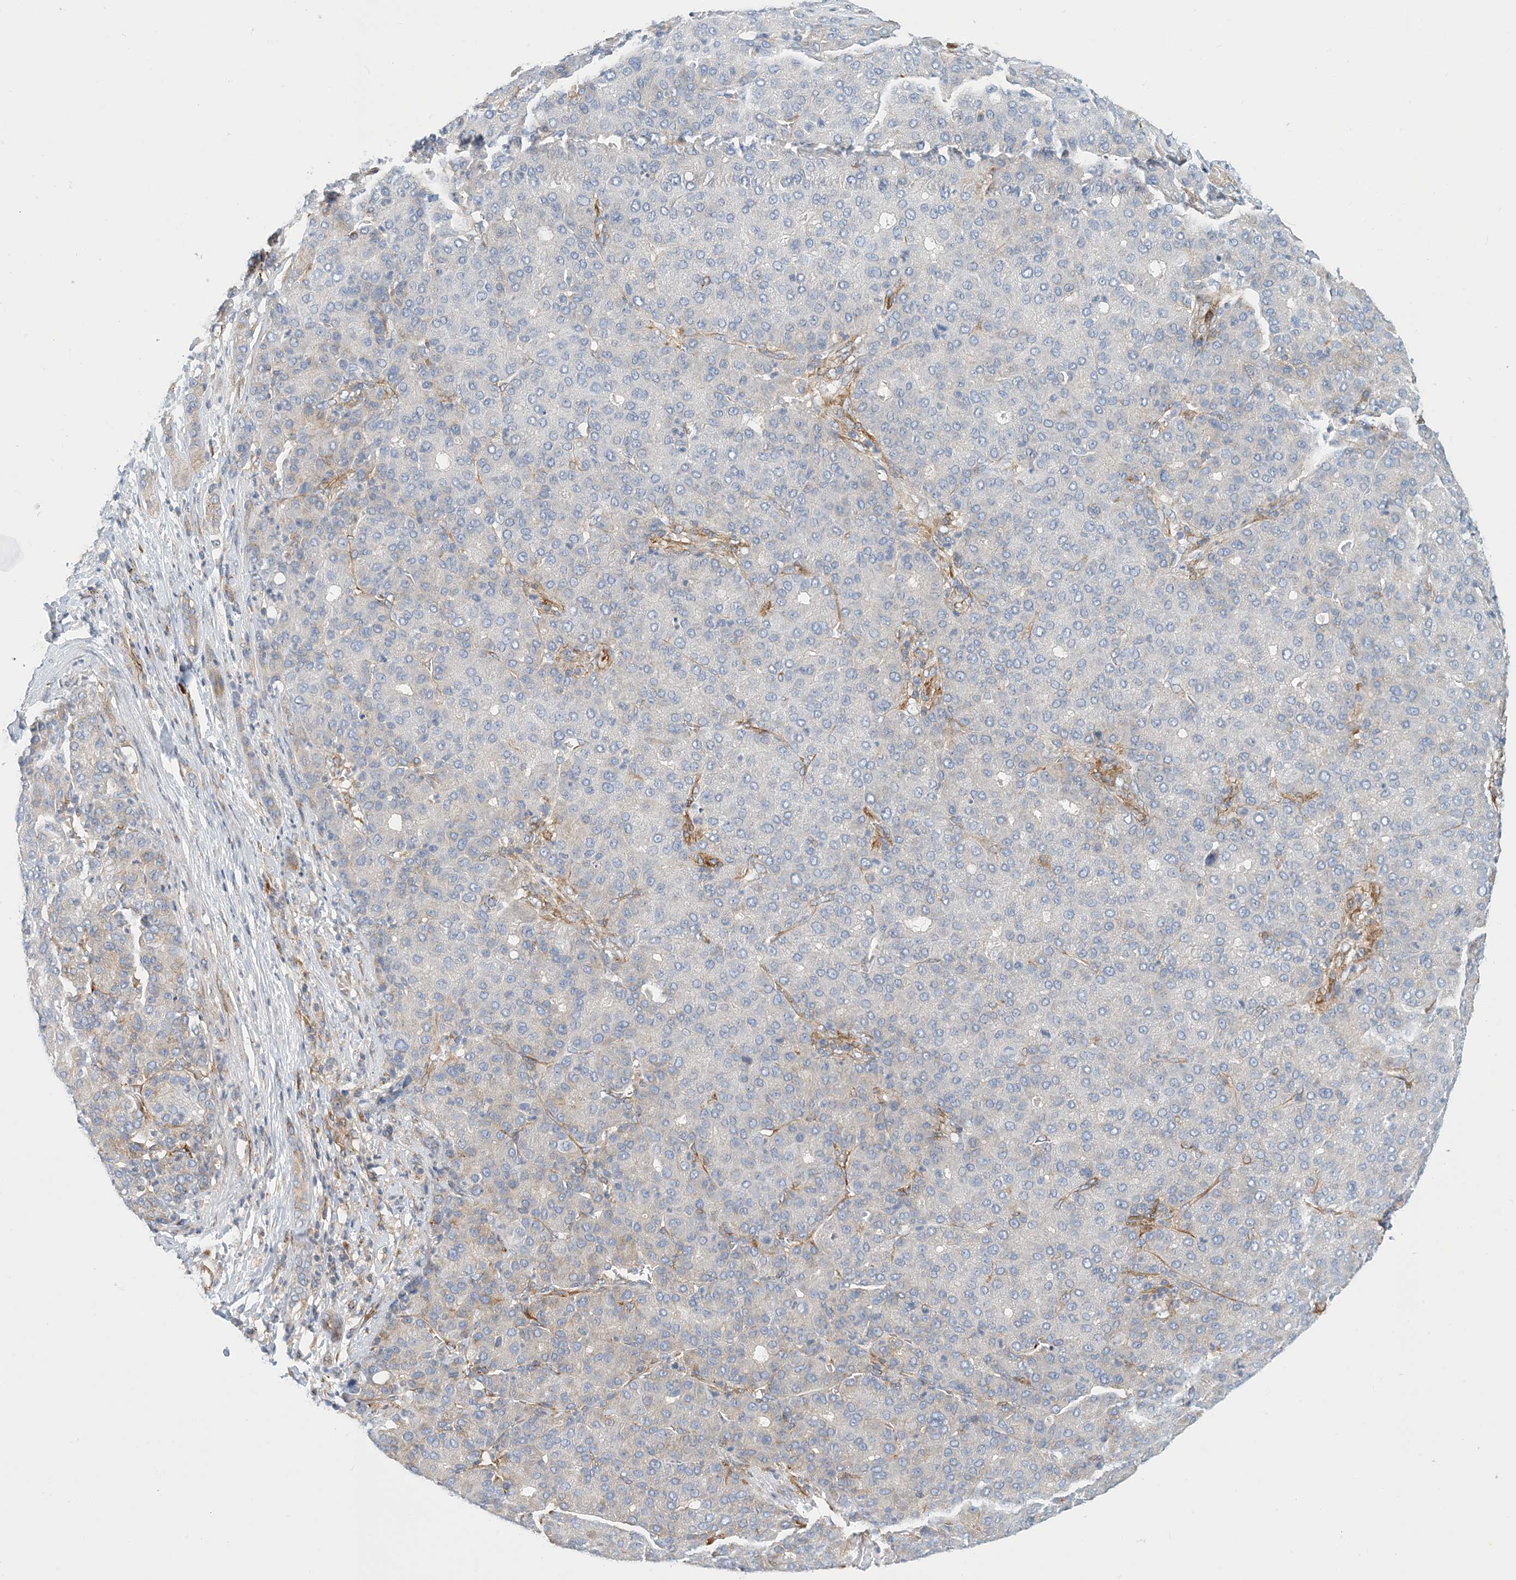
{"staining": {"intensity": "negative", "quantity": "none", "location": "none"}, "tissue": "liver cancer", "cell_type": "Tumor cells", "image_type": "cancer", "snomed": [{"axis": "morphology", "description": "Carcinoma, Hepatocellular, NOS"}, {"axis": "topography", "description": "Liver"}], "caption": "A high-resolution histopathology image shows IHC staining of hepatocellular carcinoma (liver), which shows no significant expression in tumor cells.", "gene": "PCDHA2", "patient": {"sex": "male", "age": 65}}